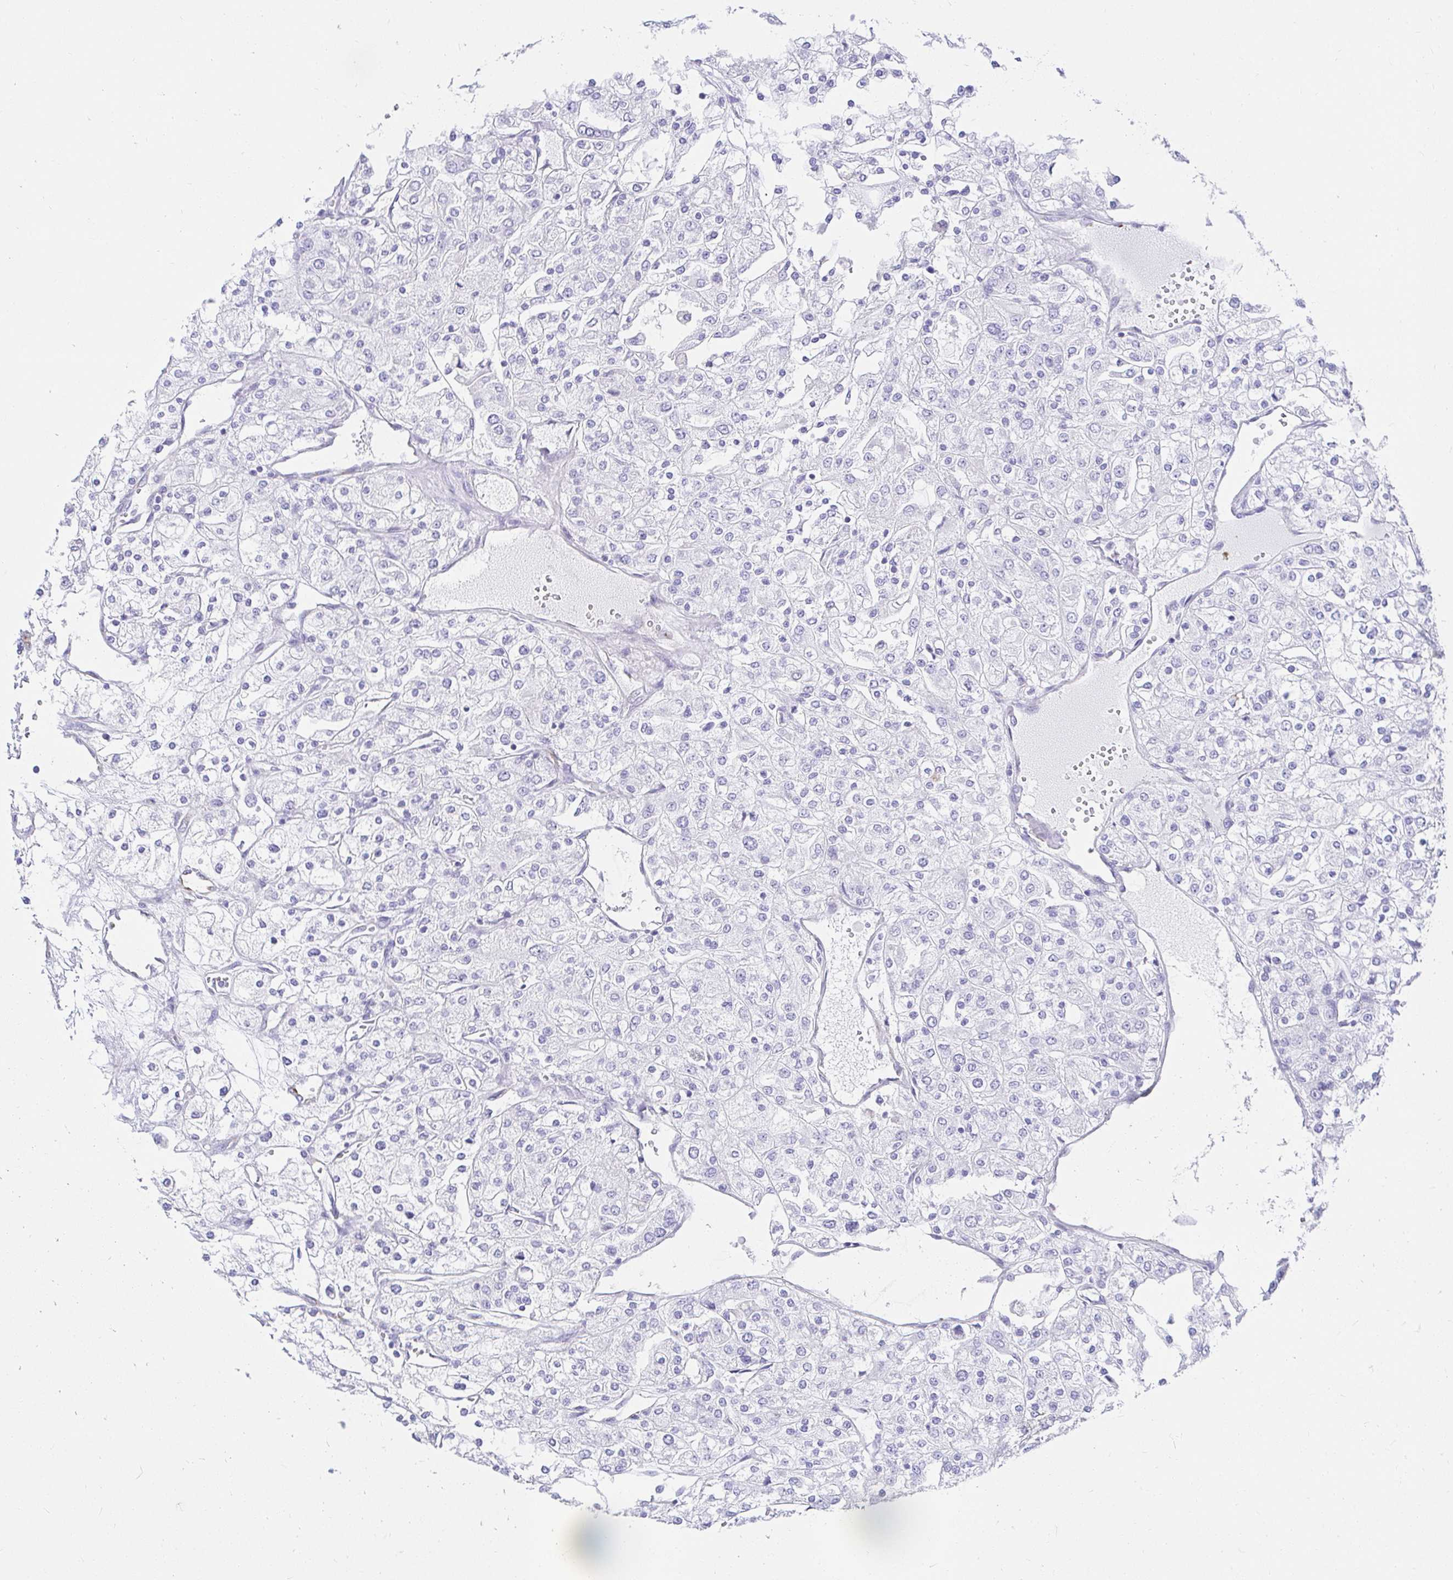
{"staining": {"intensity": "negative", "quantity": "none", "location": "none"}, "tissue": "renal cancer", "cell_type": "Tumor cells", "image_type": "cancer", "snomed": [{"axis": "morphology", "description": "Adenocarcinoma, NOS"}, {"axis": "topography", "description": "Kidney"}], "caption": "This is an immunohistochemistry image of human renal cancer. There is no staining in tumor cells.", "gene": "VGLL1", "patient": {"sex": "male", "age": 80}}